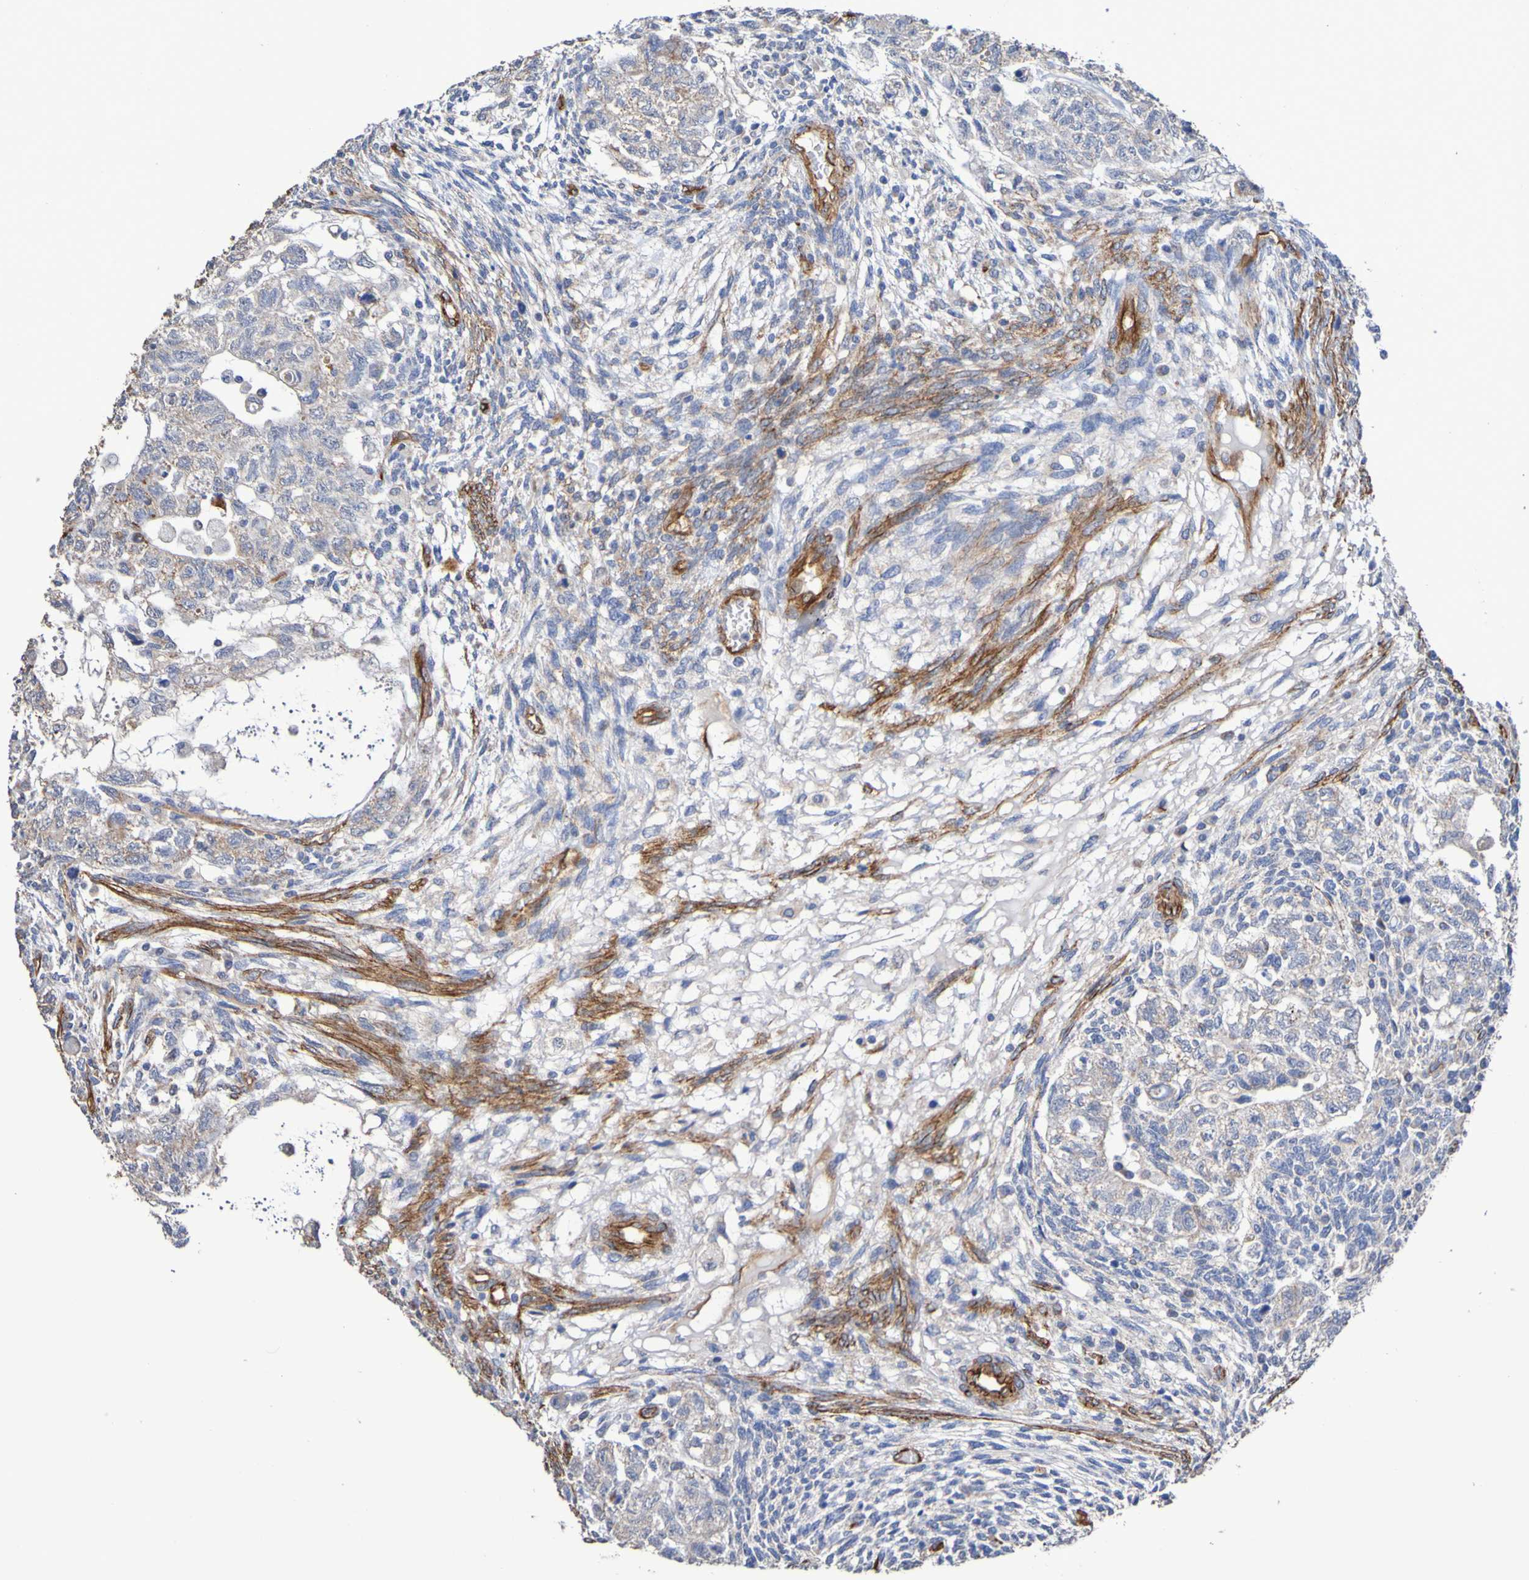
{"staining": {"intensity": "weak", "quantity": "25%-75%", "location": "cytoplasmic/membranous"}, "tissue": "testis cancer", "cell_type": "Tumor cells", "image_type": "cancer", "snomed": [{"axis": "morphology", "description": "Normal tissue, NOS"}, {"axis": "morphology", "description": "Carcinoma, Embryonal, NOS"}, {"axis": "topography", "description": "Testis"}], "caption": "Human testis embryonal carcinoma stained for a protein (brown) exhibits weak cytoplasmic/membranous positive staining in approximately 25%-75% of tumor cells.", "gene": "ELMOD3", "patient": {"sex": "male", "age": 36}}